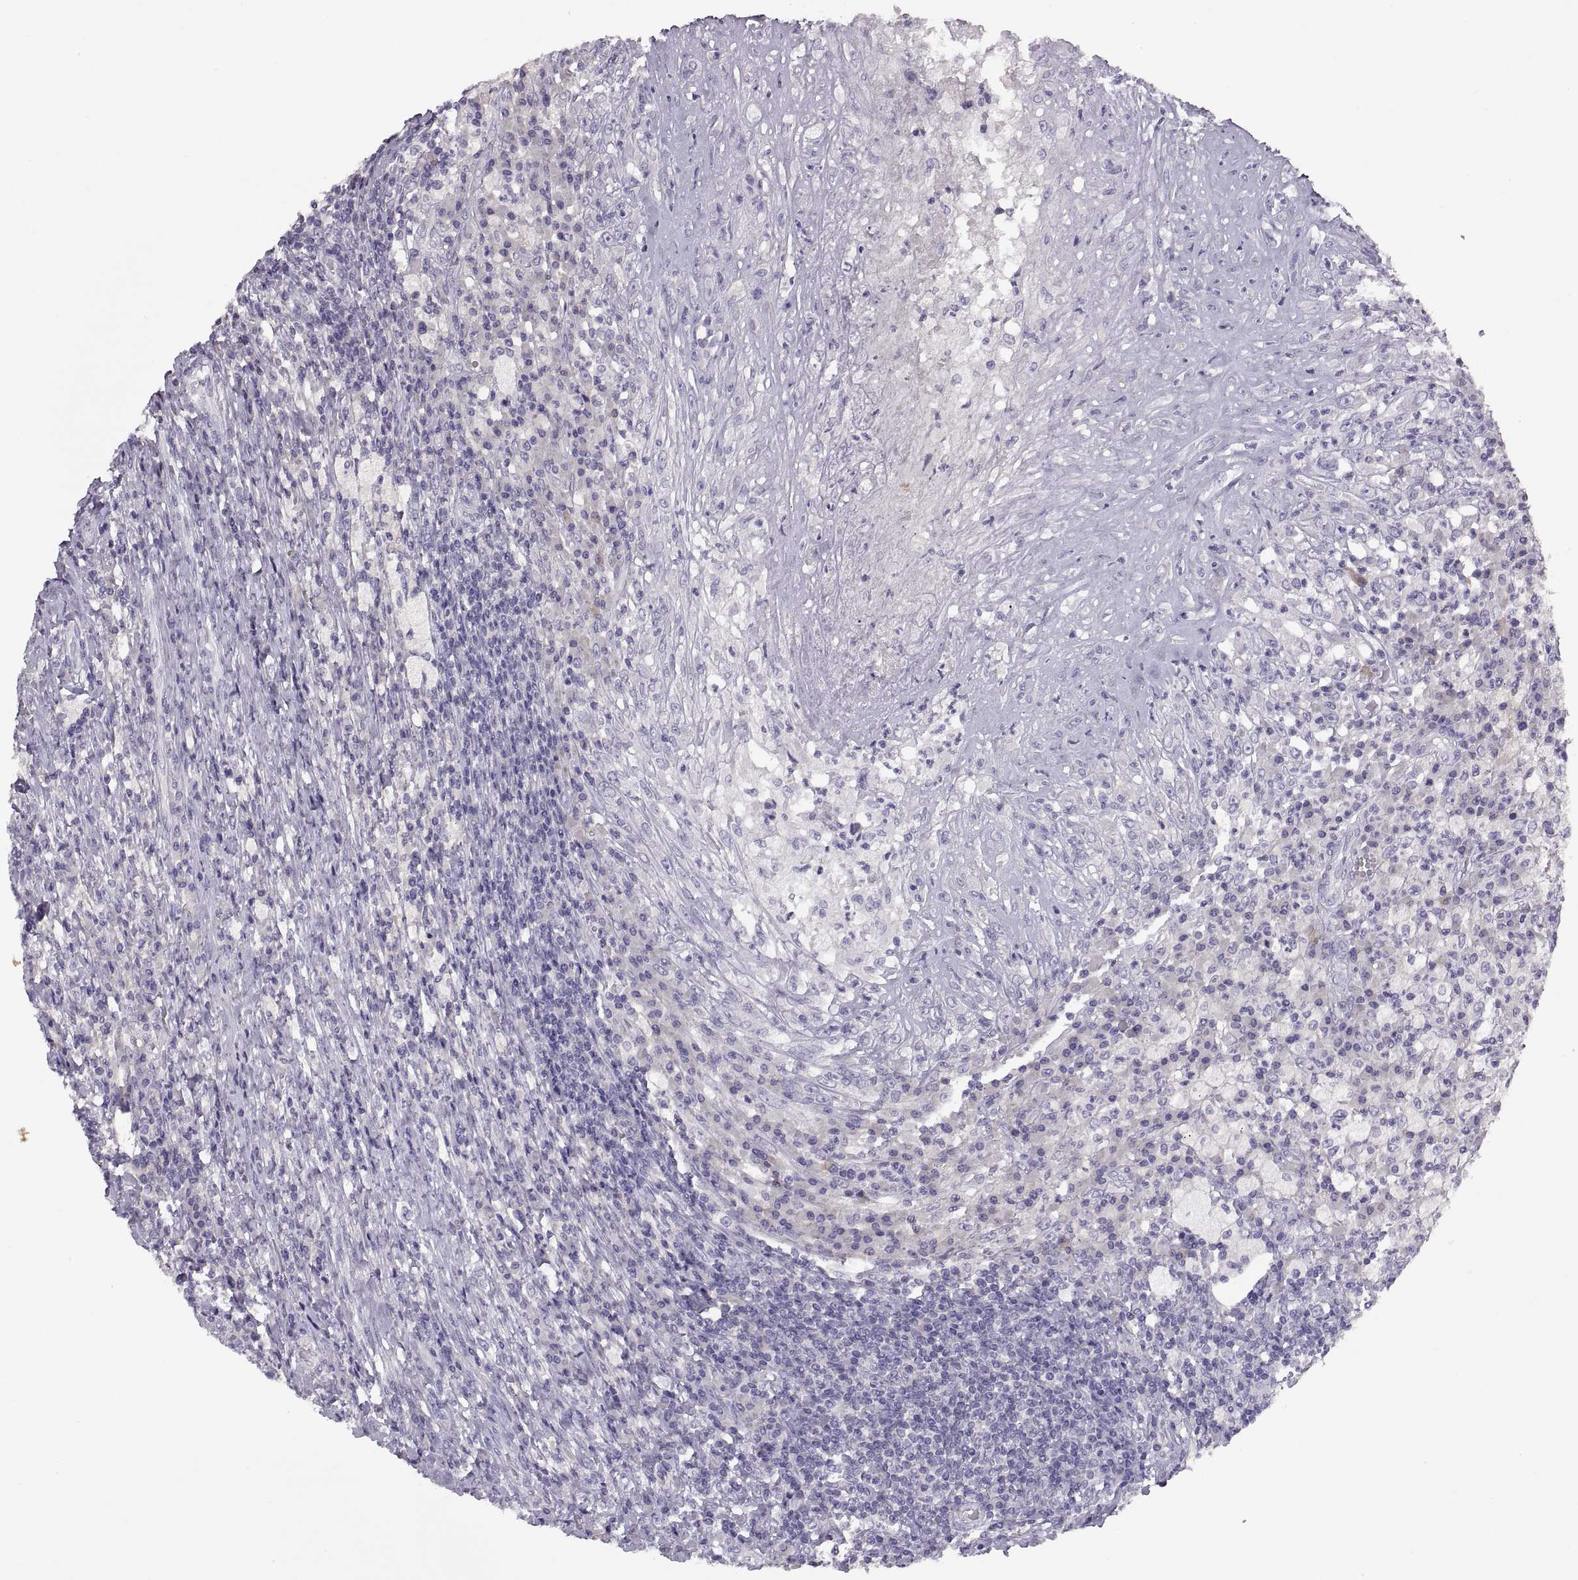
{"staining": {"intensity": "negative", "quantity": "none", "location": "none"}, "tissue": "testis cancer", "cell_type": "Tumor cells", "image_type": "cancer", "snomed": [{"axis": "morphology", "description": "Necrosis, NOS"}, {"axis": "morphology", "description": "Carcinoma, Embryonal, NOS"}, {"axis": "topography", "description": "Testis"}], "caption": "This is an IHC image of embryonal carcinoma (testis). There is no staining in tumor cells.", "gene": "TBX19", "patient": {"sex": "male", "age": 19}}